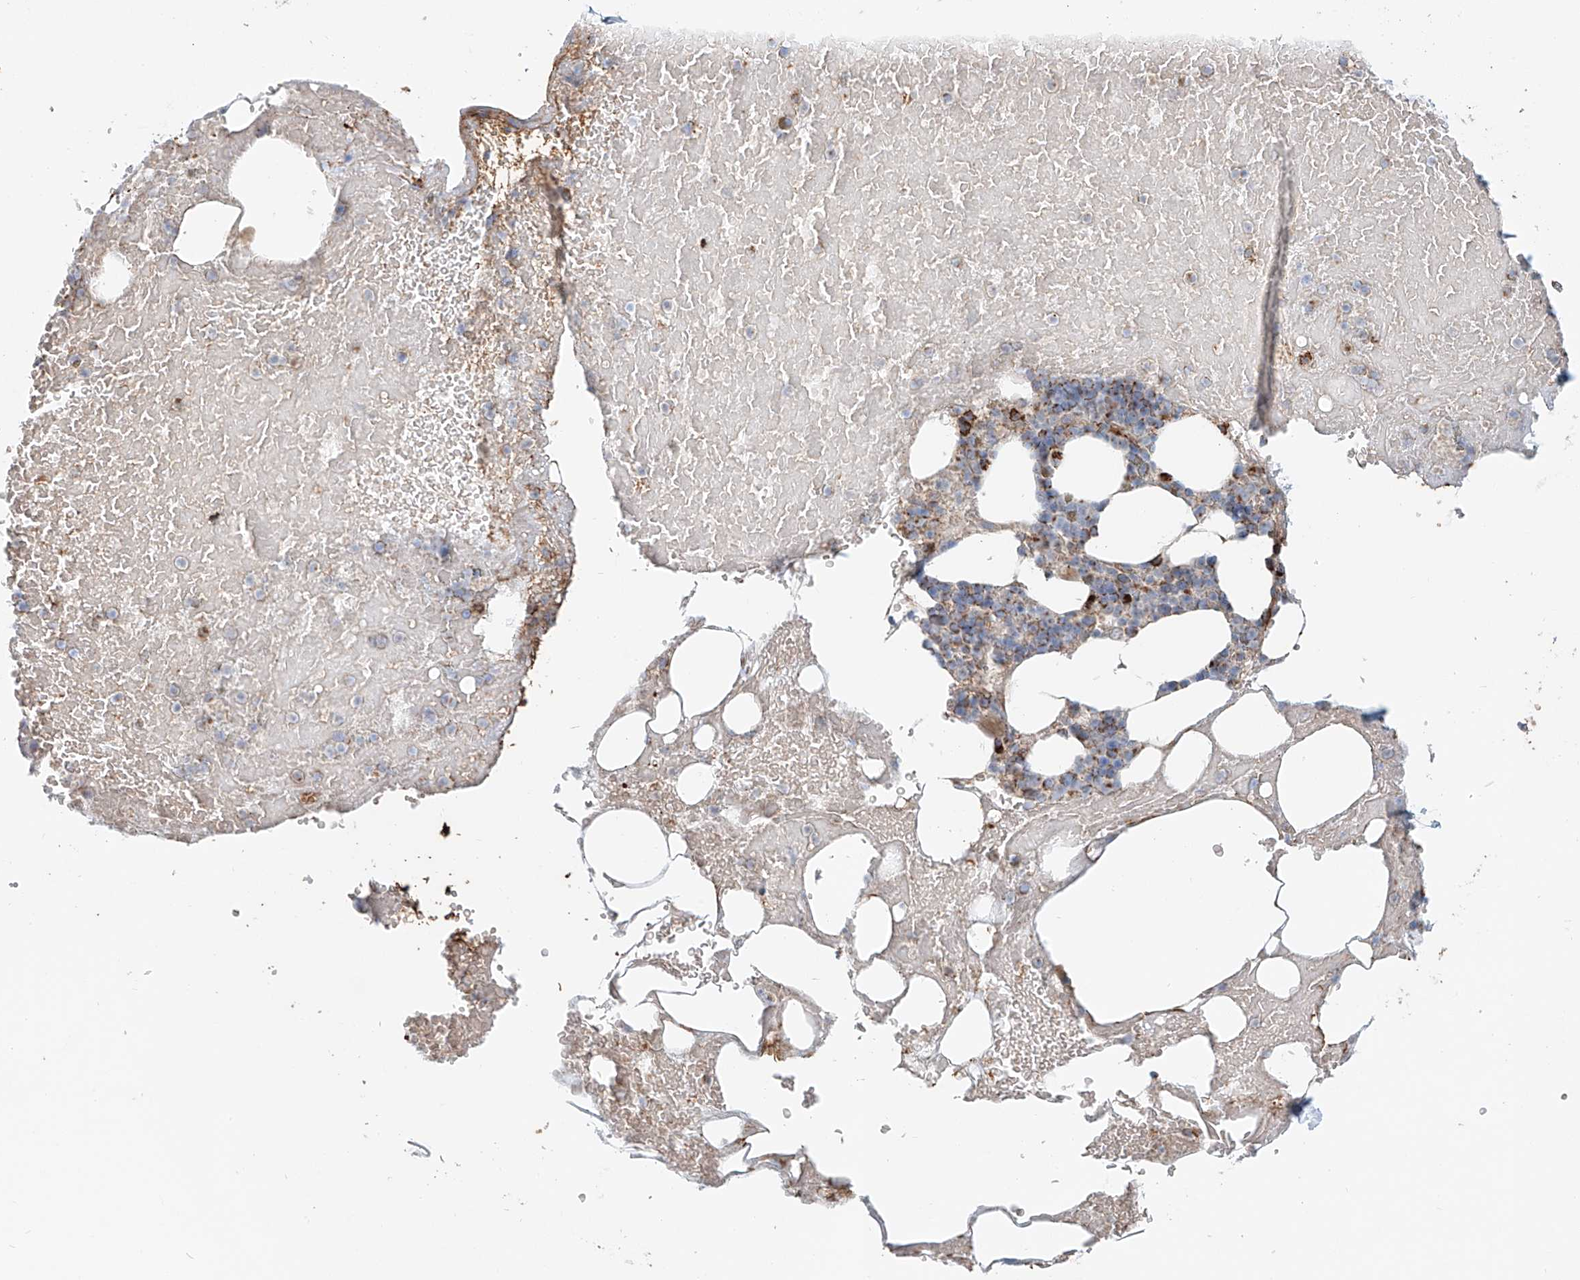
{"staining": {"intensity": "moderate", "quantity": "<25%", "location": "cytoplasmic/membranous"}, "tissue": "bone marrow", "cell_type": "Hematopoietic cells", "image_type": "normal", "snomed": [{"axis": "morphology", "description": "Normal tissue, NOS"}, {"axis": "topography", "description": "Bone marrow"}], "caption": "About <25% of hematopoietic cells in unremarkable human bone marrow exhibit moderate cytoplasmic/membranous protein staining as visualized by brown immunohistochemical staining.", "gene": "CARD10", "patient": {"sex": "male", "age": 60}}